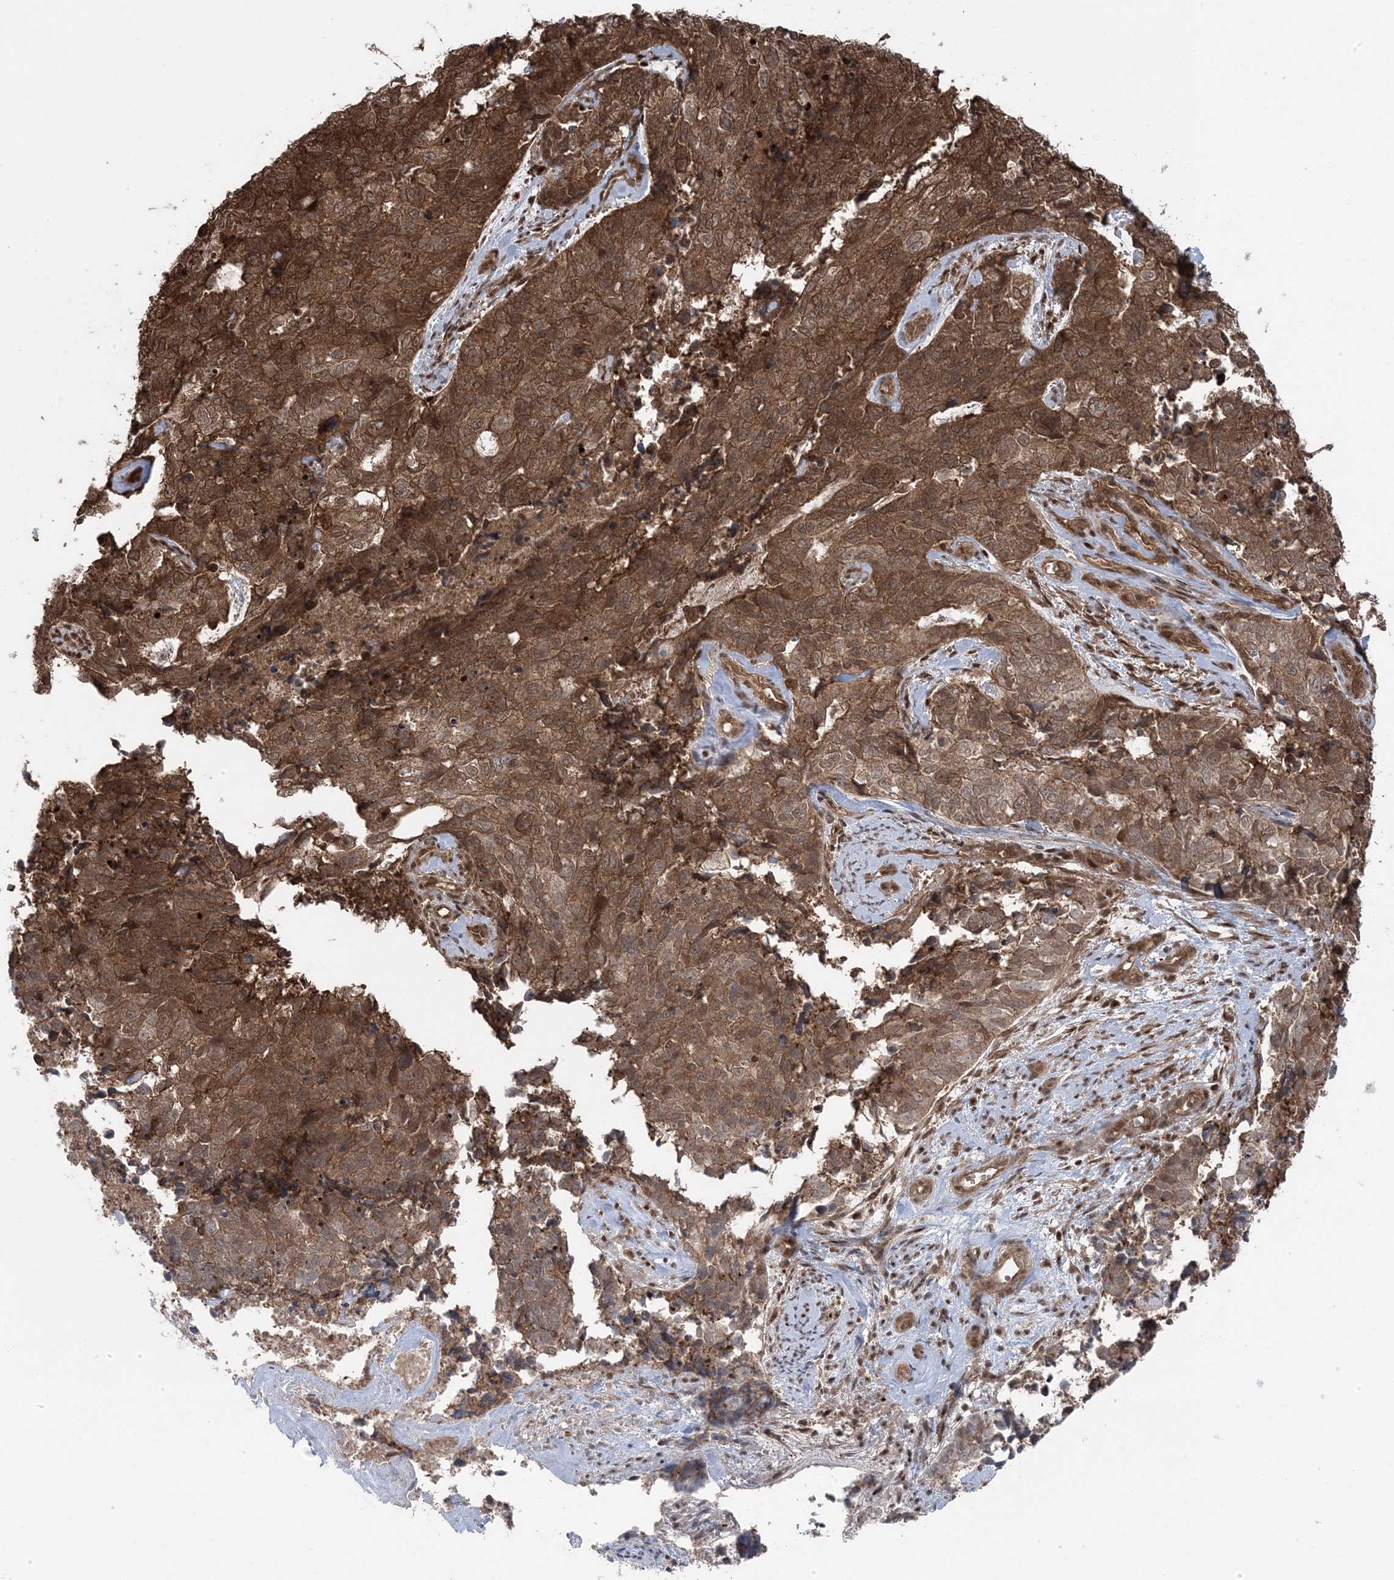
{"staining": {"intensity": "strong", "quantity": ">75%", "location": "cytoplasmic/membranous"}, "tissue": "cervical cancer", "cell_type": "Tumor cells", "image_type": "cancer", "snomed": [{"axis": "morphology", "description": "Squamous cell carcinoma, NOS"}, {"axis": "topography", "description": "Cervix"}], "caption": "Immunohistochemistry micrograph of neoplastic tissue: human cervical cancer stained using immunohistochemistry (IHC) exhibits high levels of strong protein expression localized specifically in the cytoplasmic/membranous of tumor cells, appearing as a cytoplasmic/membranous brown color.", "gene": "MAPK1IP1L", "patient": {"sex": "female", "age": 63}}